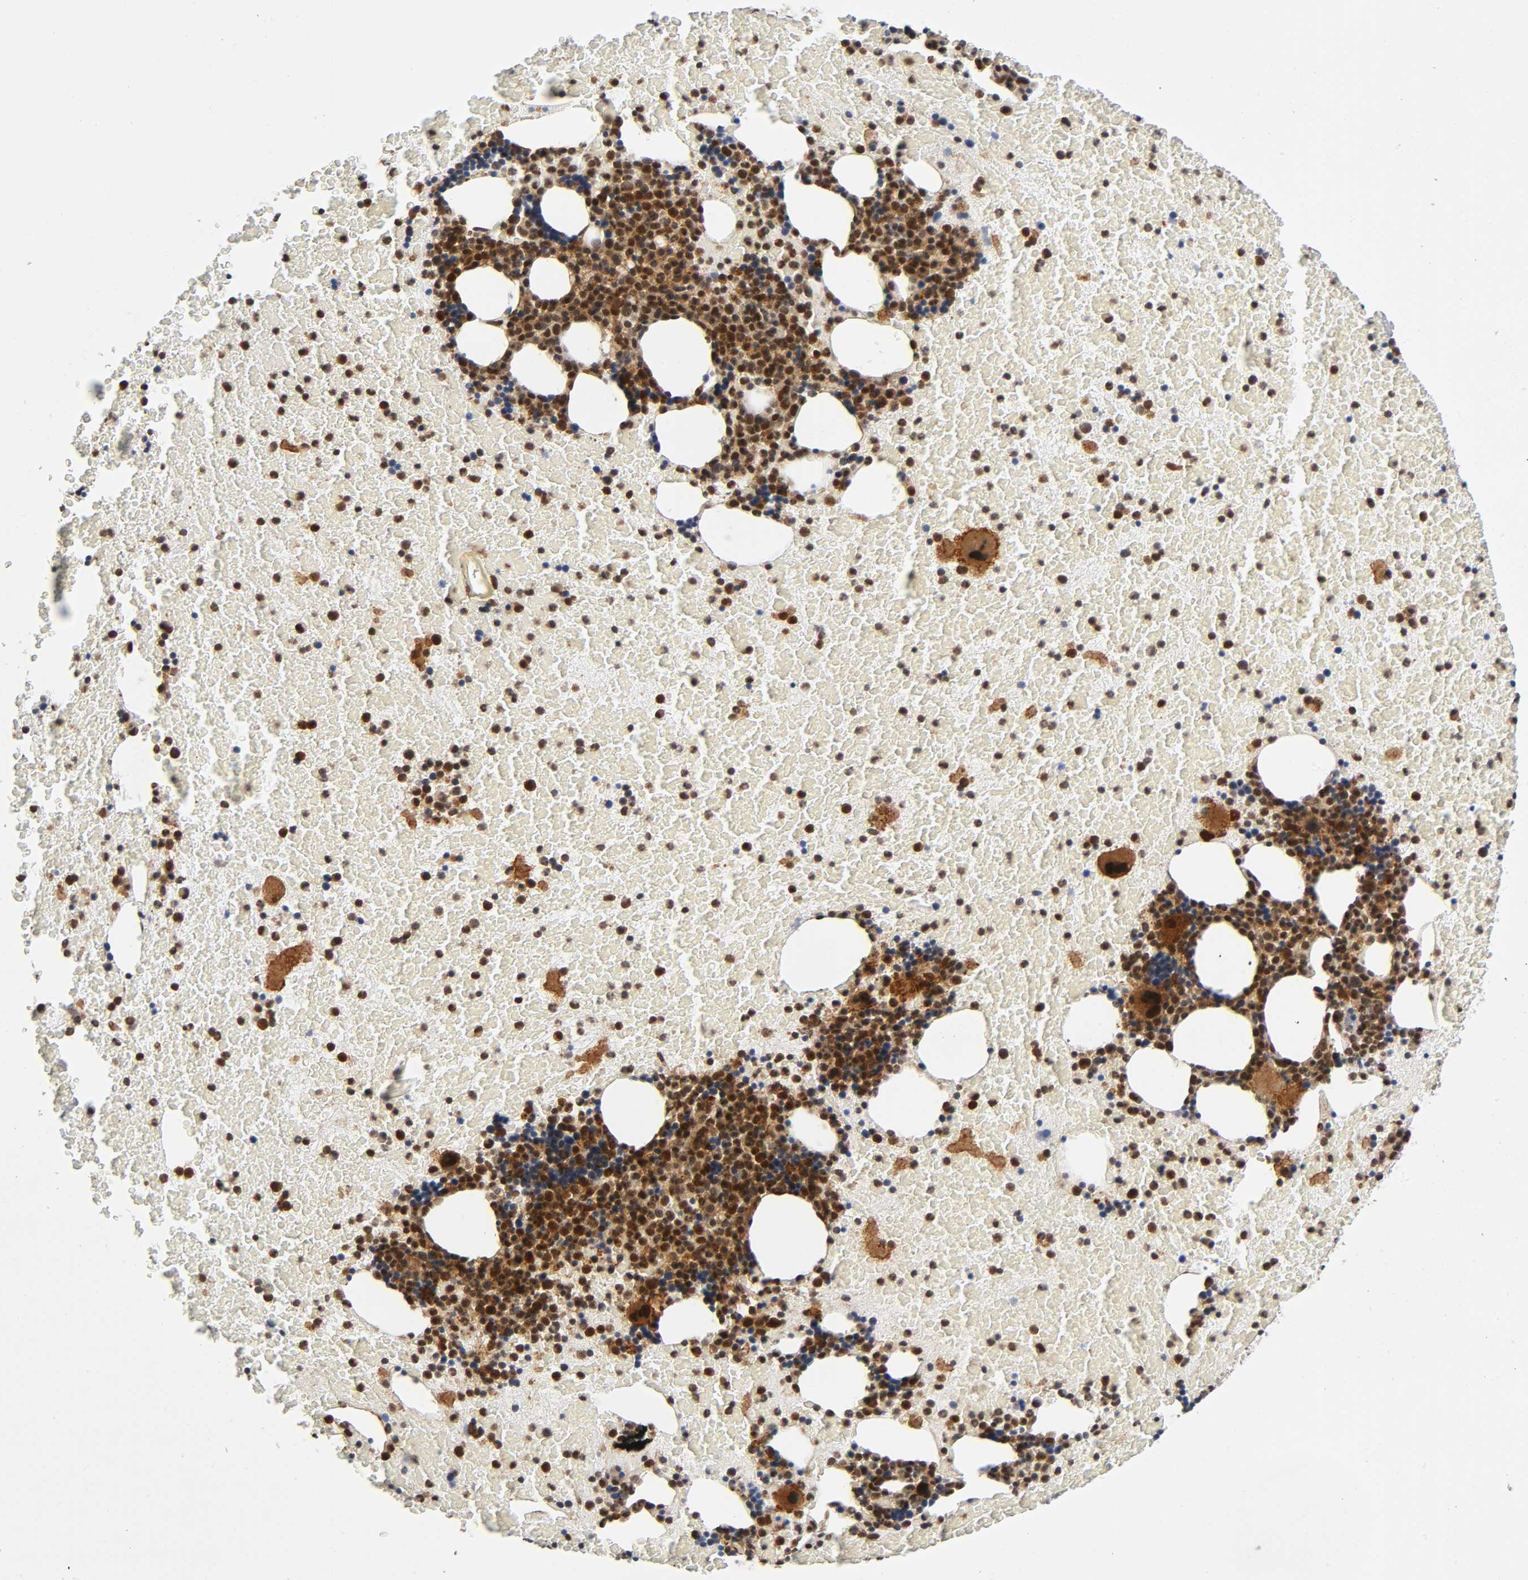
{"staining": {"intensity": "moderate", "quantity": ">75%", "location": "cytoplasmic/membranous,nuclear"}, "tissue": "bone marrow", "cell_type": "Hematopoietic cells", "image_type": "normal", "snomed": [{"axis": "morphology", "description": "Normal tissue, NOS"}, {"axis": "topography", "description": "Bone marrow"}], "caption": "Moderate cytoplasmic/membranous,nuclear expression is identified in about >75% of hematopoietic cells in normal bone marrow. (Brightfield microscopy of DAB IHC at high magnification).", "gene": "CASP9", "patient": {"sex": "female", "age": 71}}